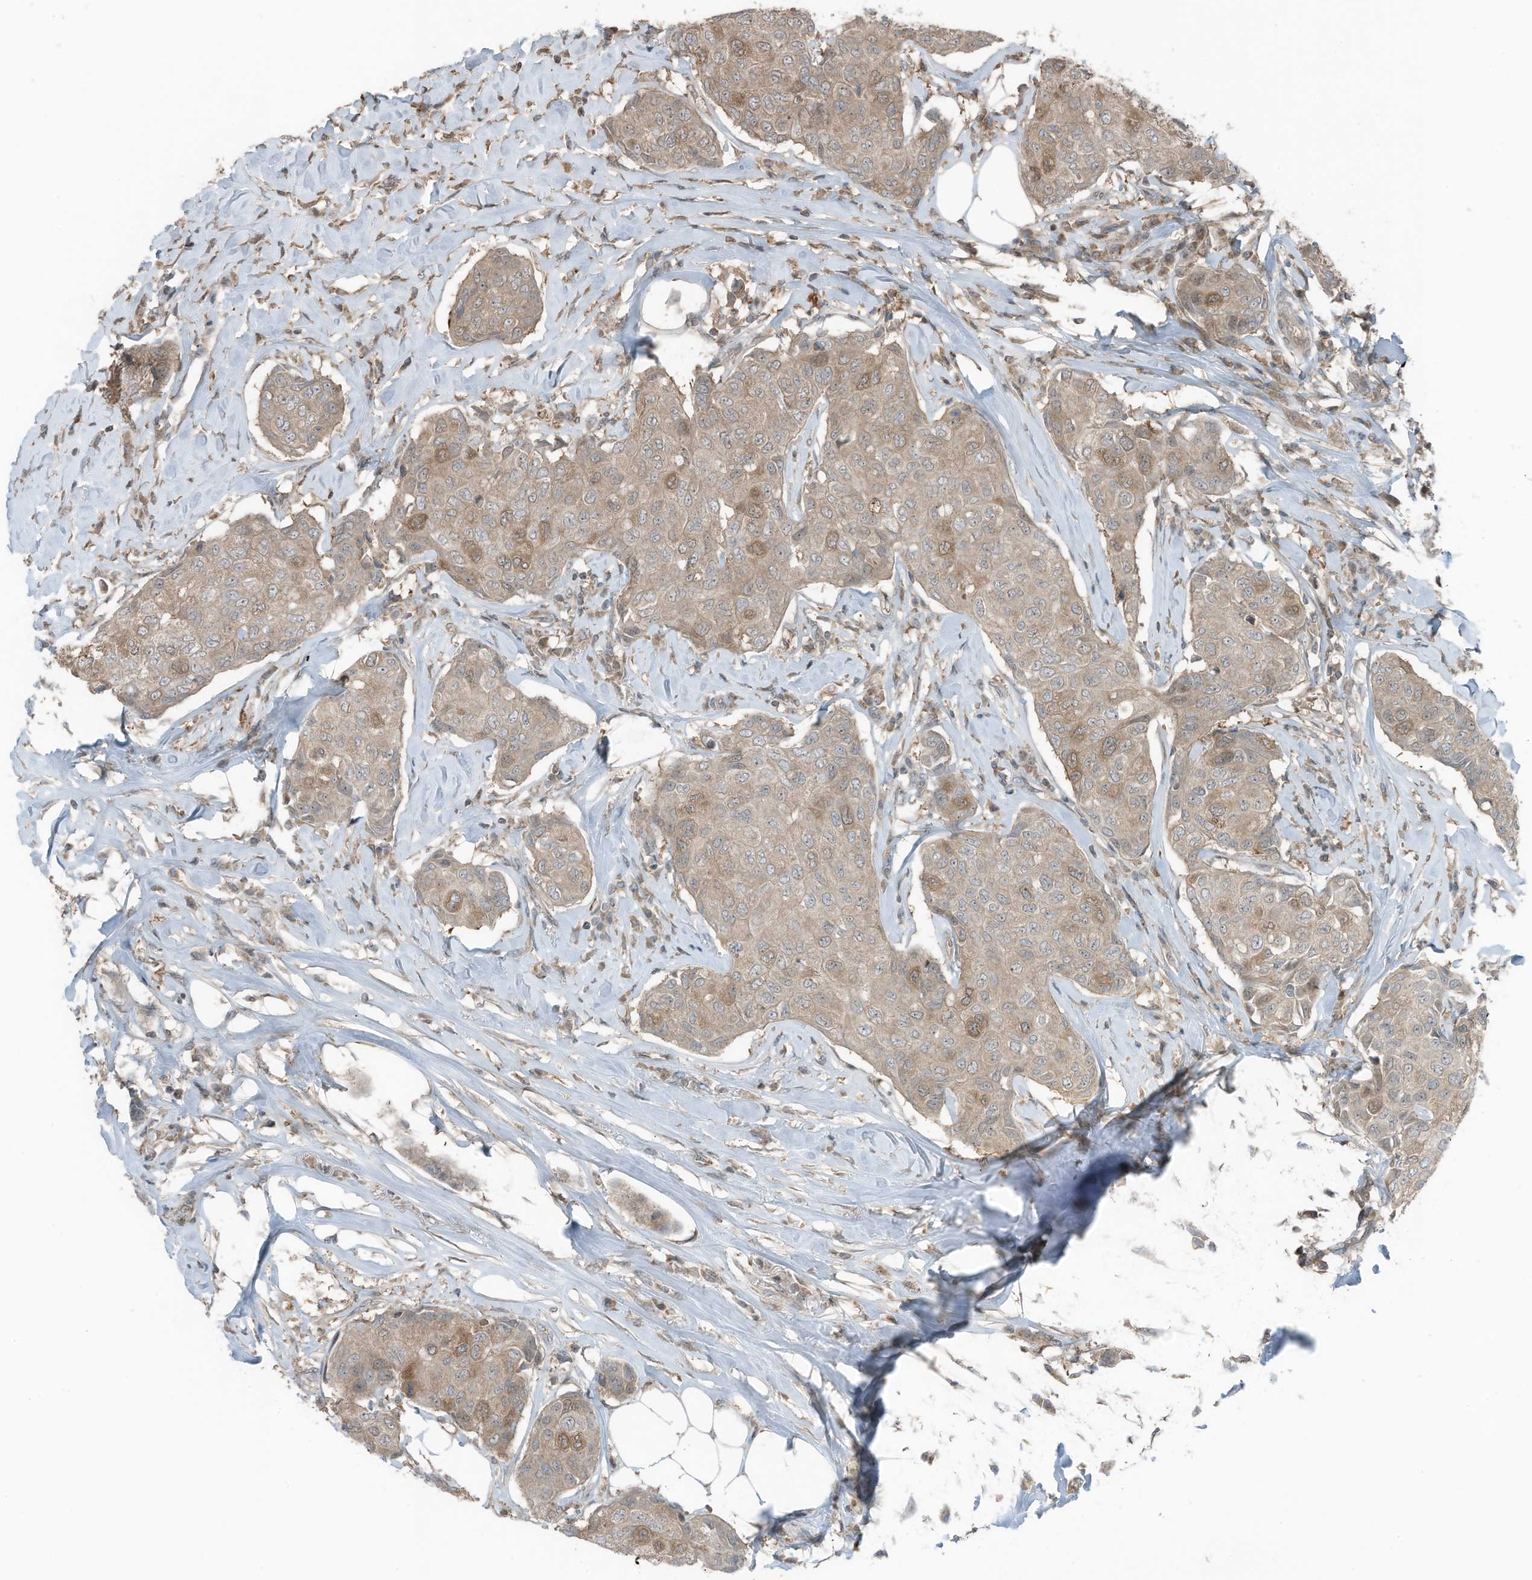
{"staining": {"intensity": "moderate", "quantity": "<25%", "location": "cytoplasmic/membranous"}, "tissue": "breast cancer", "cell_type": "Tumor cells", "image_type": "cancer", "snomed": [{"axis": "morphology", "description": "Duct carcinoma"}, {"axis": "topography", "description": "Breast"}], "caption": "Immunohistochemistry of human infiltrating ductal carcinoma (breast) reveals low levels of moderate cytoplasmic/membranous positivity in about <25% of tumor cells. The staining was performed using DAB (3,3'-diaminobenzidine), with brown indicating positive protein expression. Nuclei are stained blue with hematoxylin.", "gene": "TXNDC9", "patient": {"sex": "female", "age": 80}}